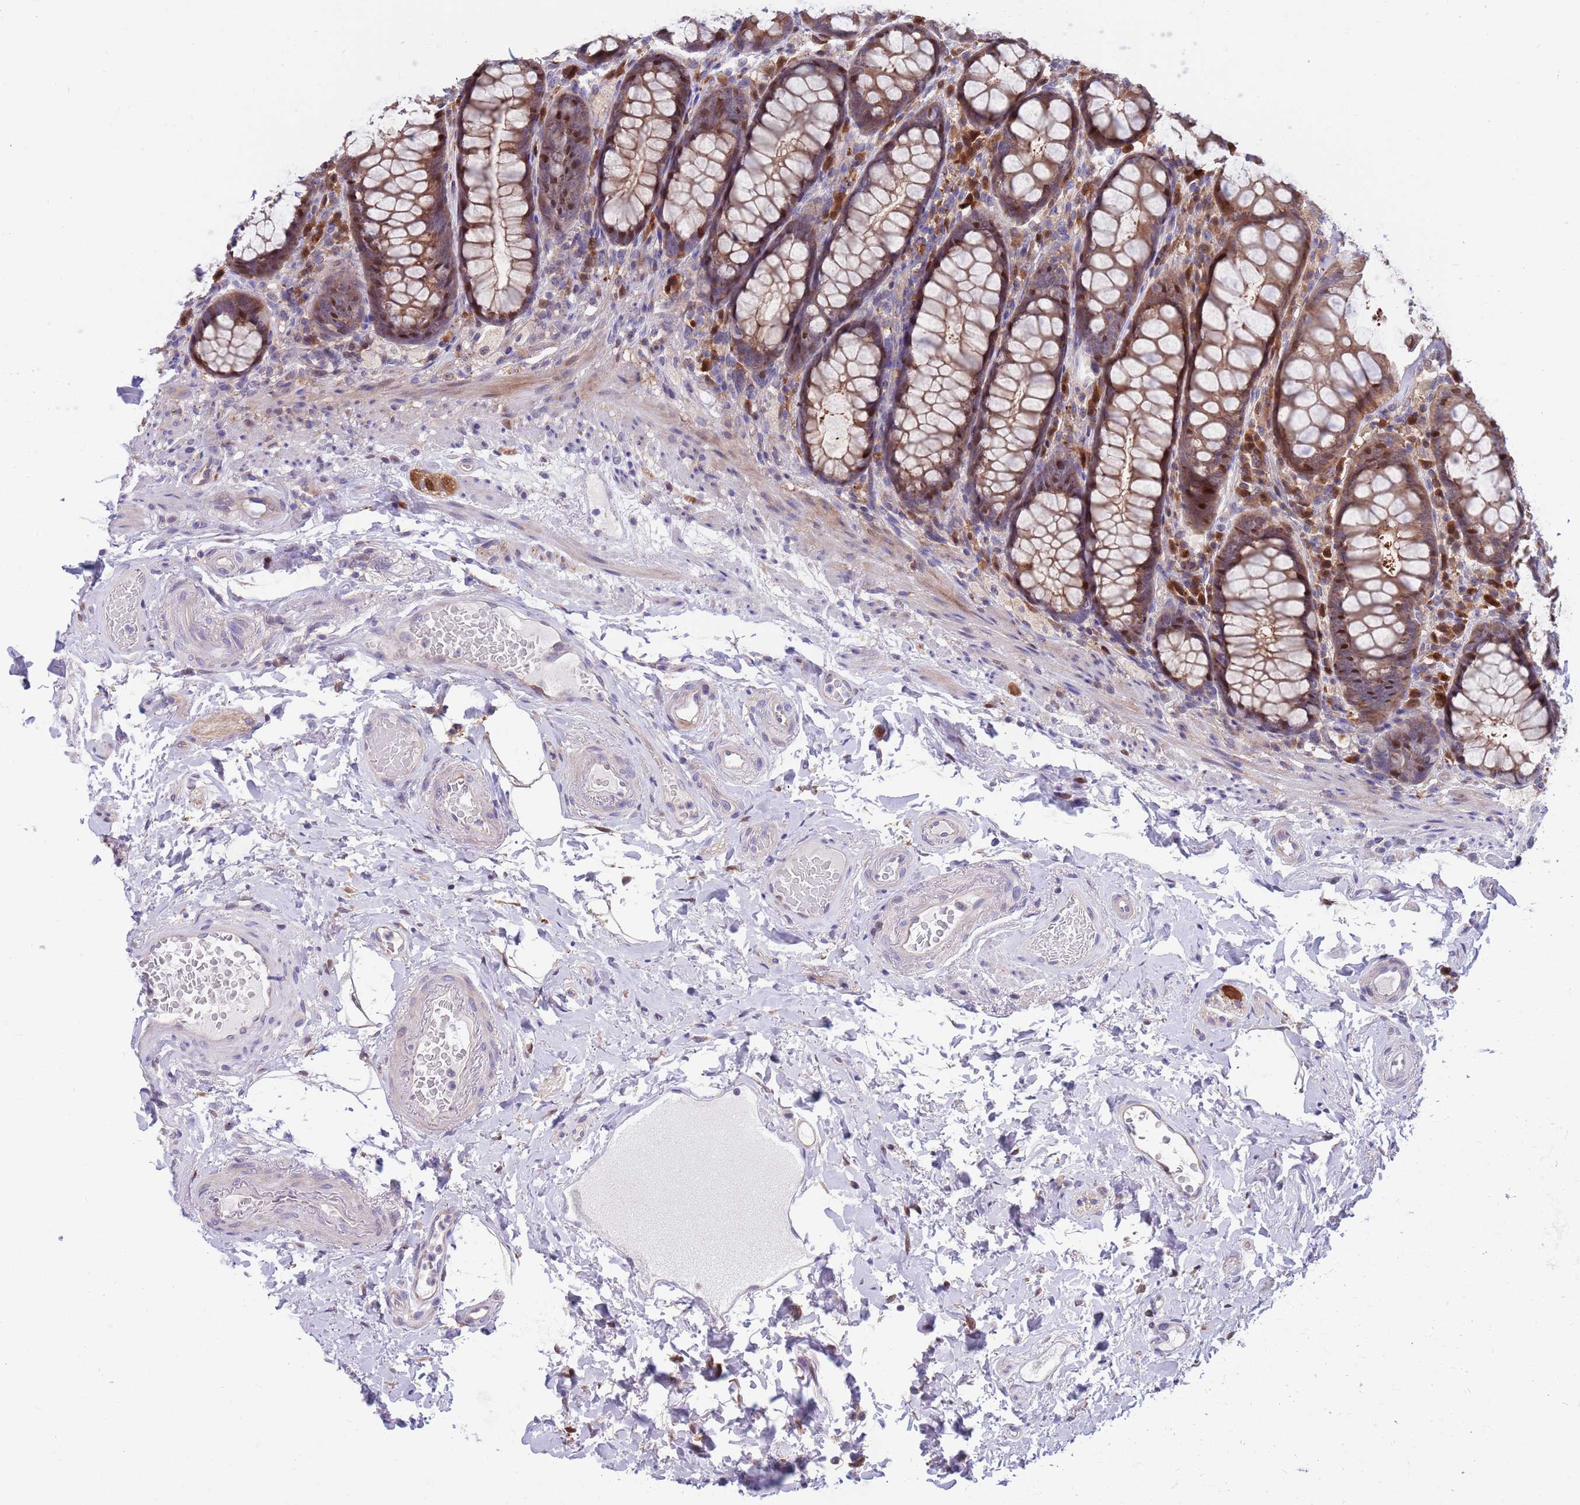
{"staining": {"intensity": "moderate", "quantity": ">75%", "location": "cytoplasmic/membranous"}, "tissue": "rectum", "cell_type": "Glandular cells", "image_type": "normal", "snomed": [{"axis": "morphology", "description": "Normal tissue, NOS"}, {"axis": "topography", "description": "Rectum"}], "caption": "Protein expression analysis of normal rectum exhibits moderate cytoplasmic/membranous staining in approximately >75% of glandular cells.", "gene": "KLHL29", "patient": {"sex": "male", "age": 83}}